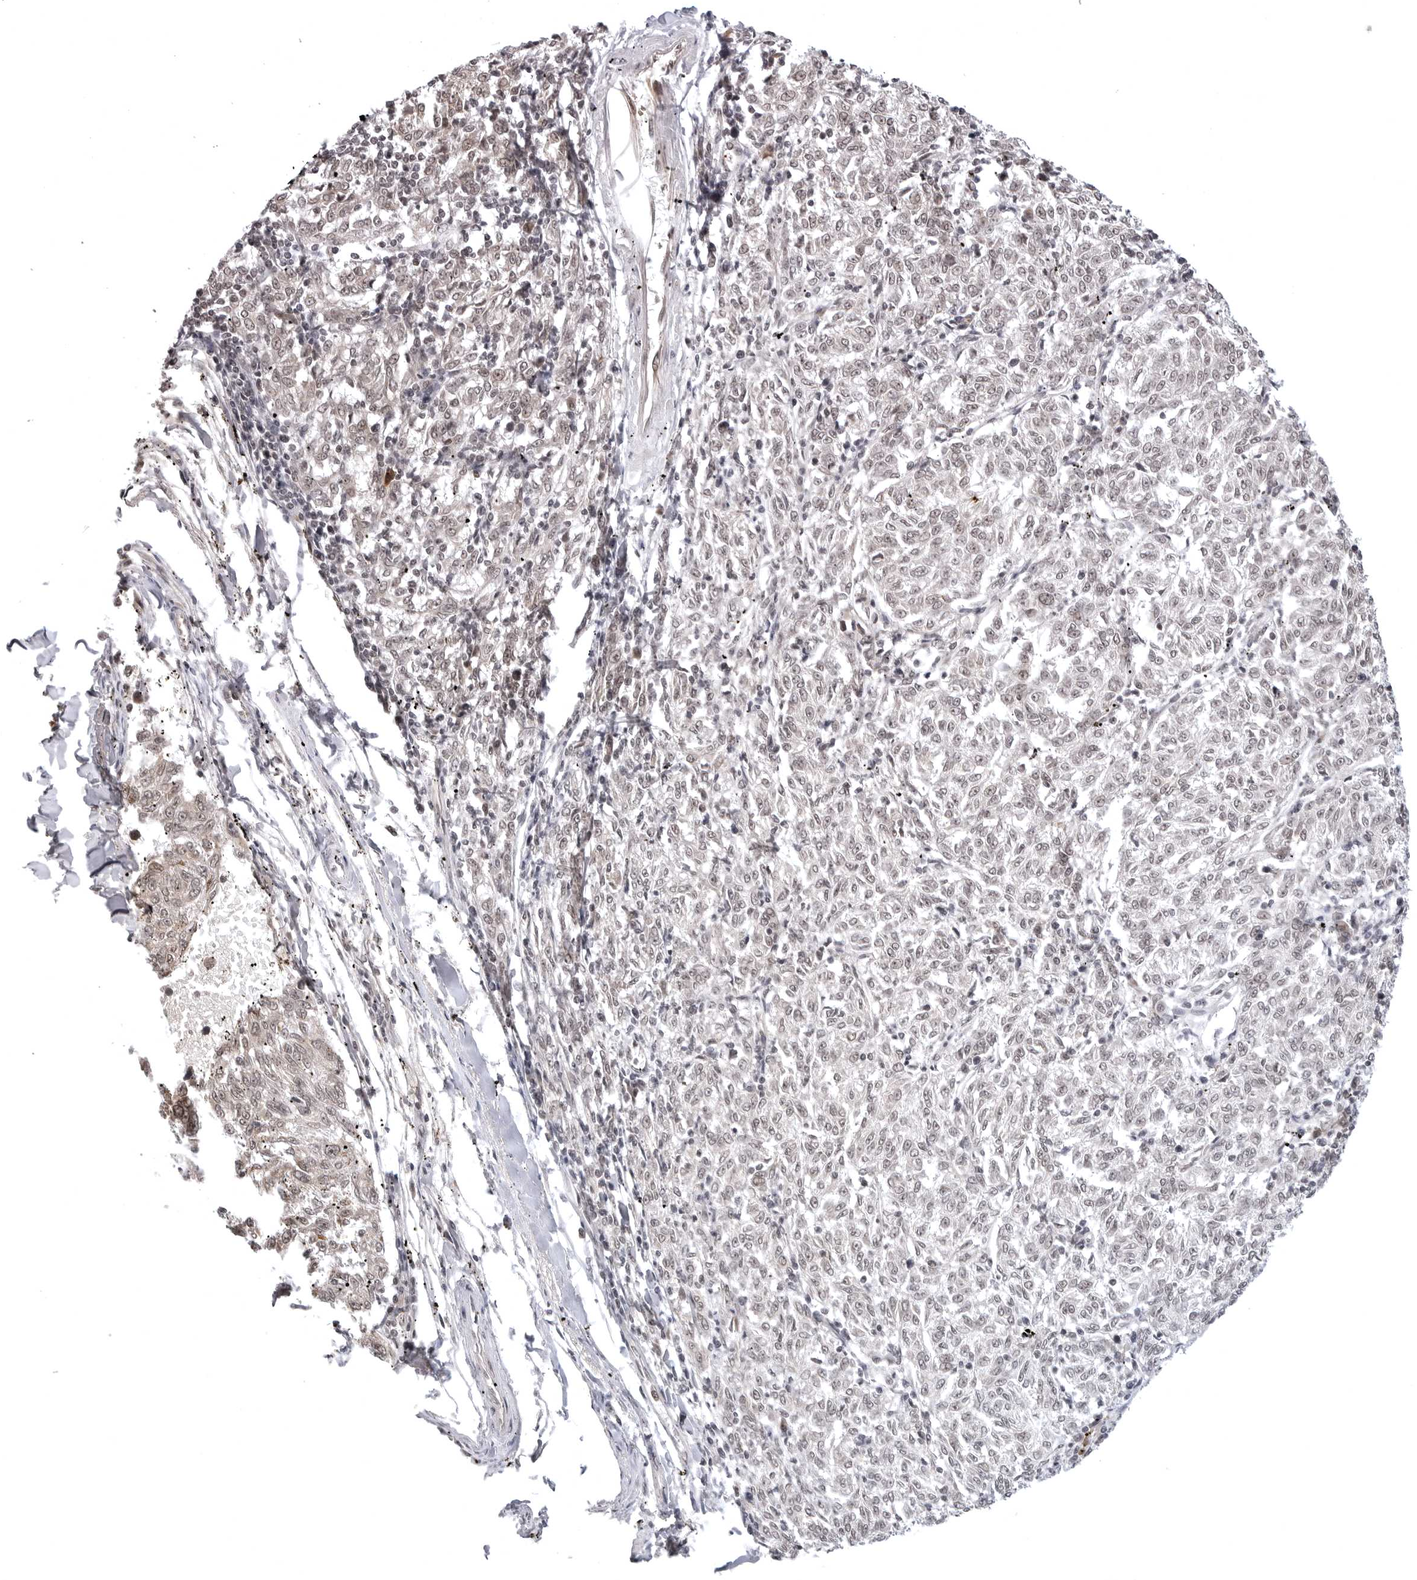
{"staining": {"intensity": "weak", "quantity": "25%-75%", "location": "nuclear"}, "tissue": "melanoma", "cell_type": "Tumor cells", "image_type": "cancer", "snomed": [{"axis": "morphology", "description": "Malignant melanoma, NOS"}, {"axis": "topography", "description": "Skin"}], "caption": "Protein analysis of malignant melanoma tissue reveals weak nuclear positivity in about 25%-75% of tumor cells.", "gene": "PHF3", "patient": {"sex": "female", "age": 72}}